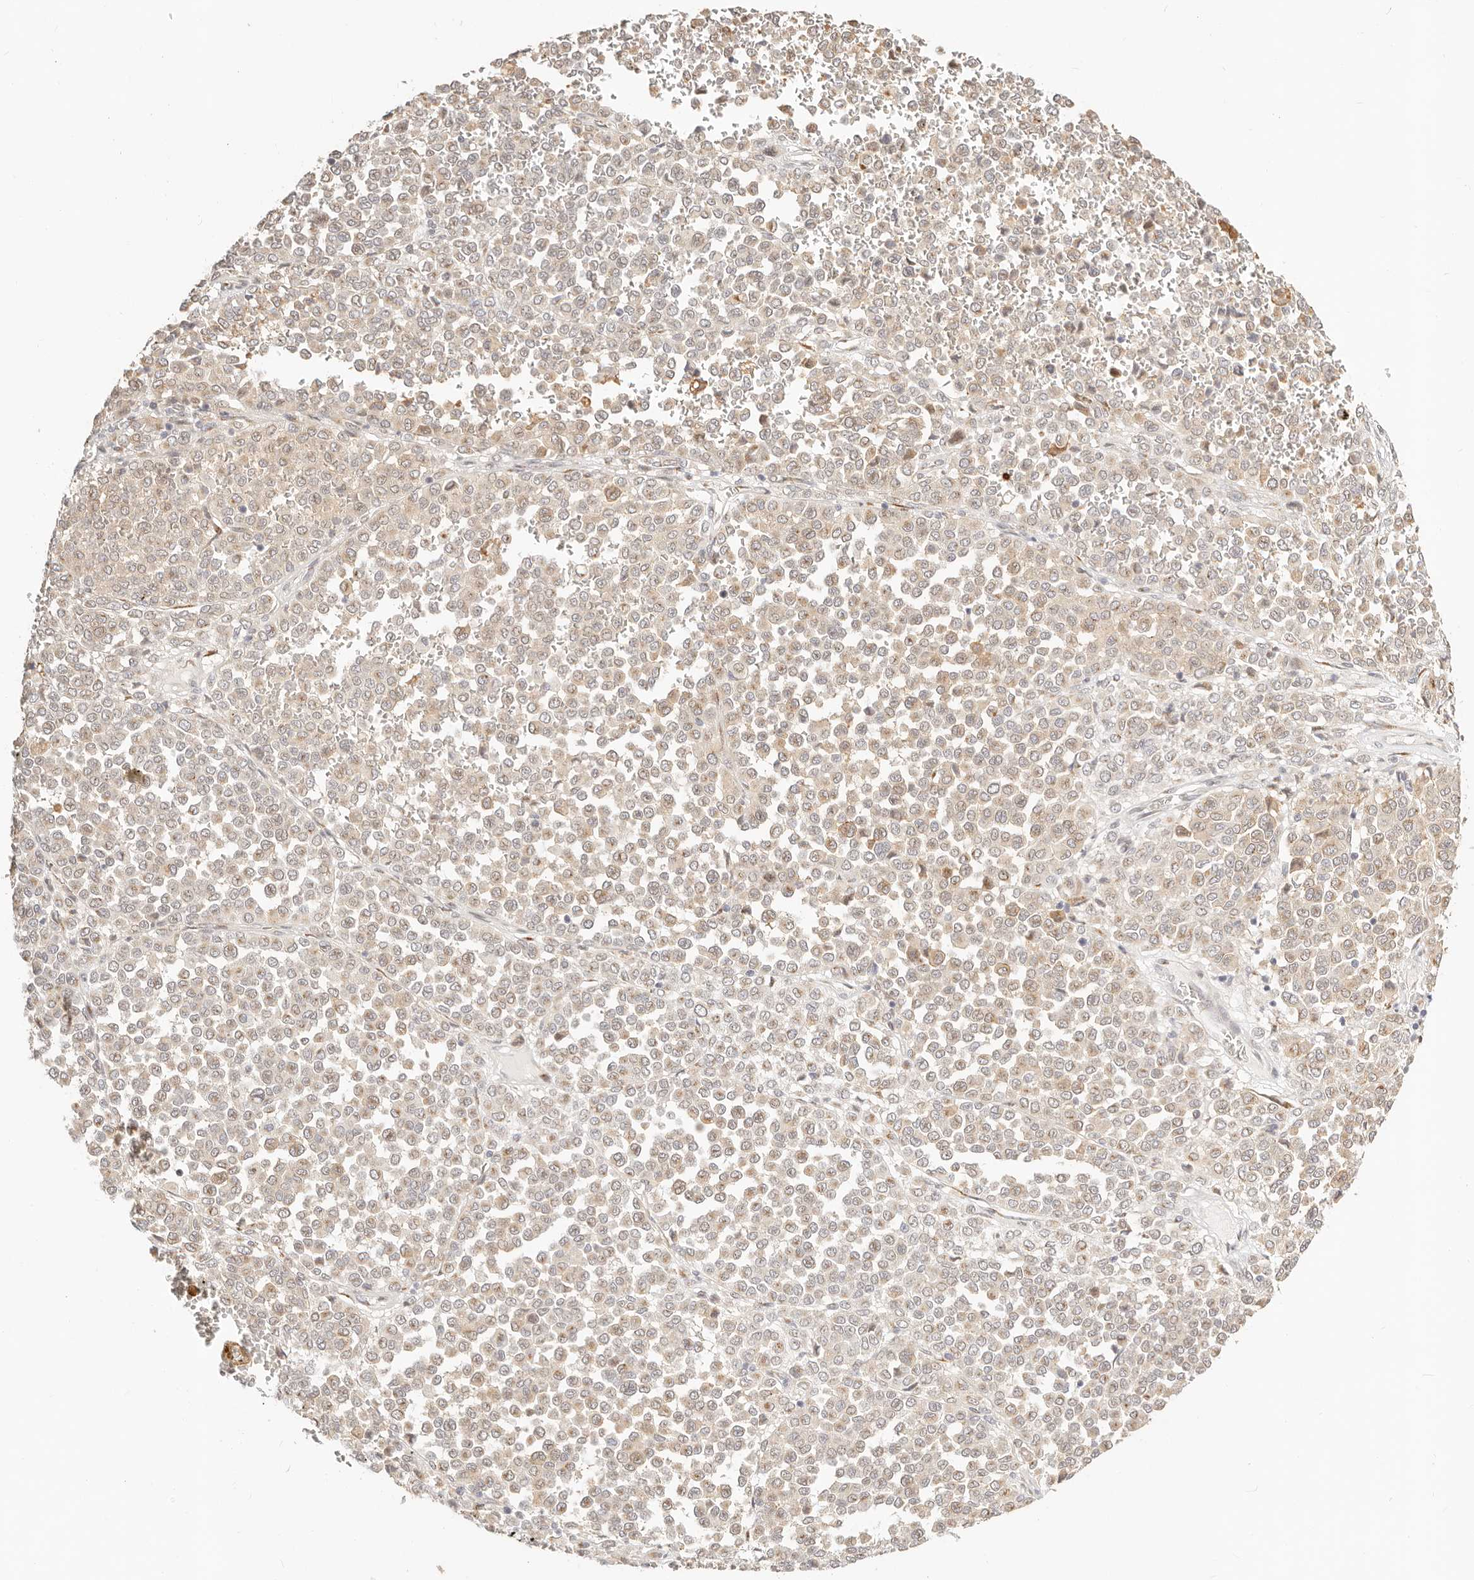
{"staining": {"intensity": "weak", "quantity": ">75%", "location": "cytoplasmic/membranous"}, "tissue": "melanoma", "cell_type": "Tumor cells", "image_type": "cancer", "snomed": [{"axis": "morphology", "description": "Malignant melanoma, Metastatic site"}, {"axis": "topography", "description": "Pancreas"}], "caption": "An image of melanoma stained for a protein displays weak cytoplasmic/membranous brown staining in tumor cells.", "gene": "FAM20B", "patient": {"sex": "female", "age": 30}}